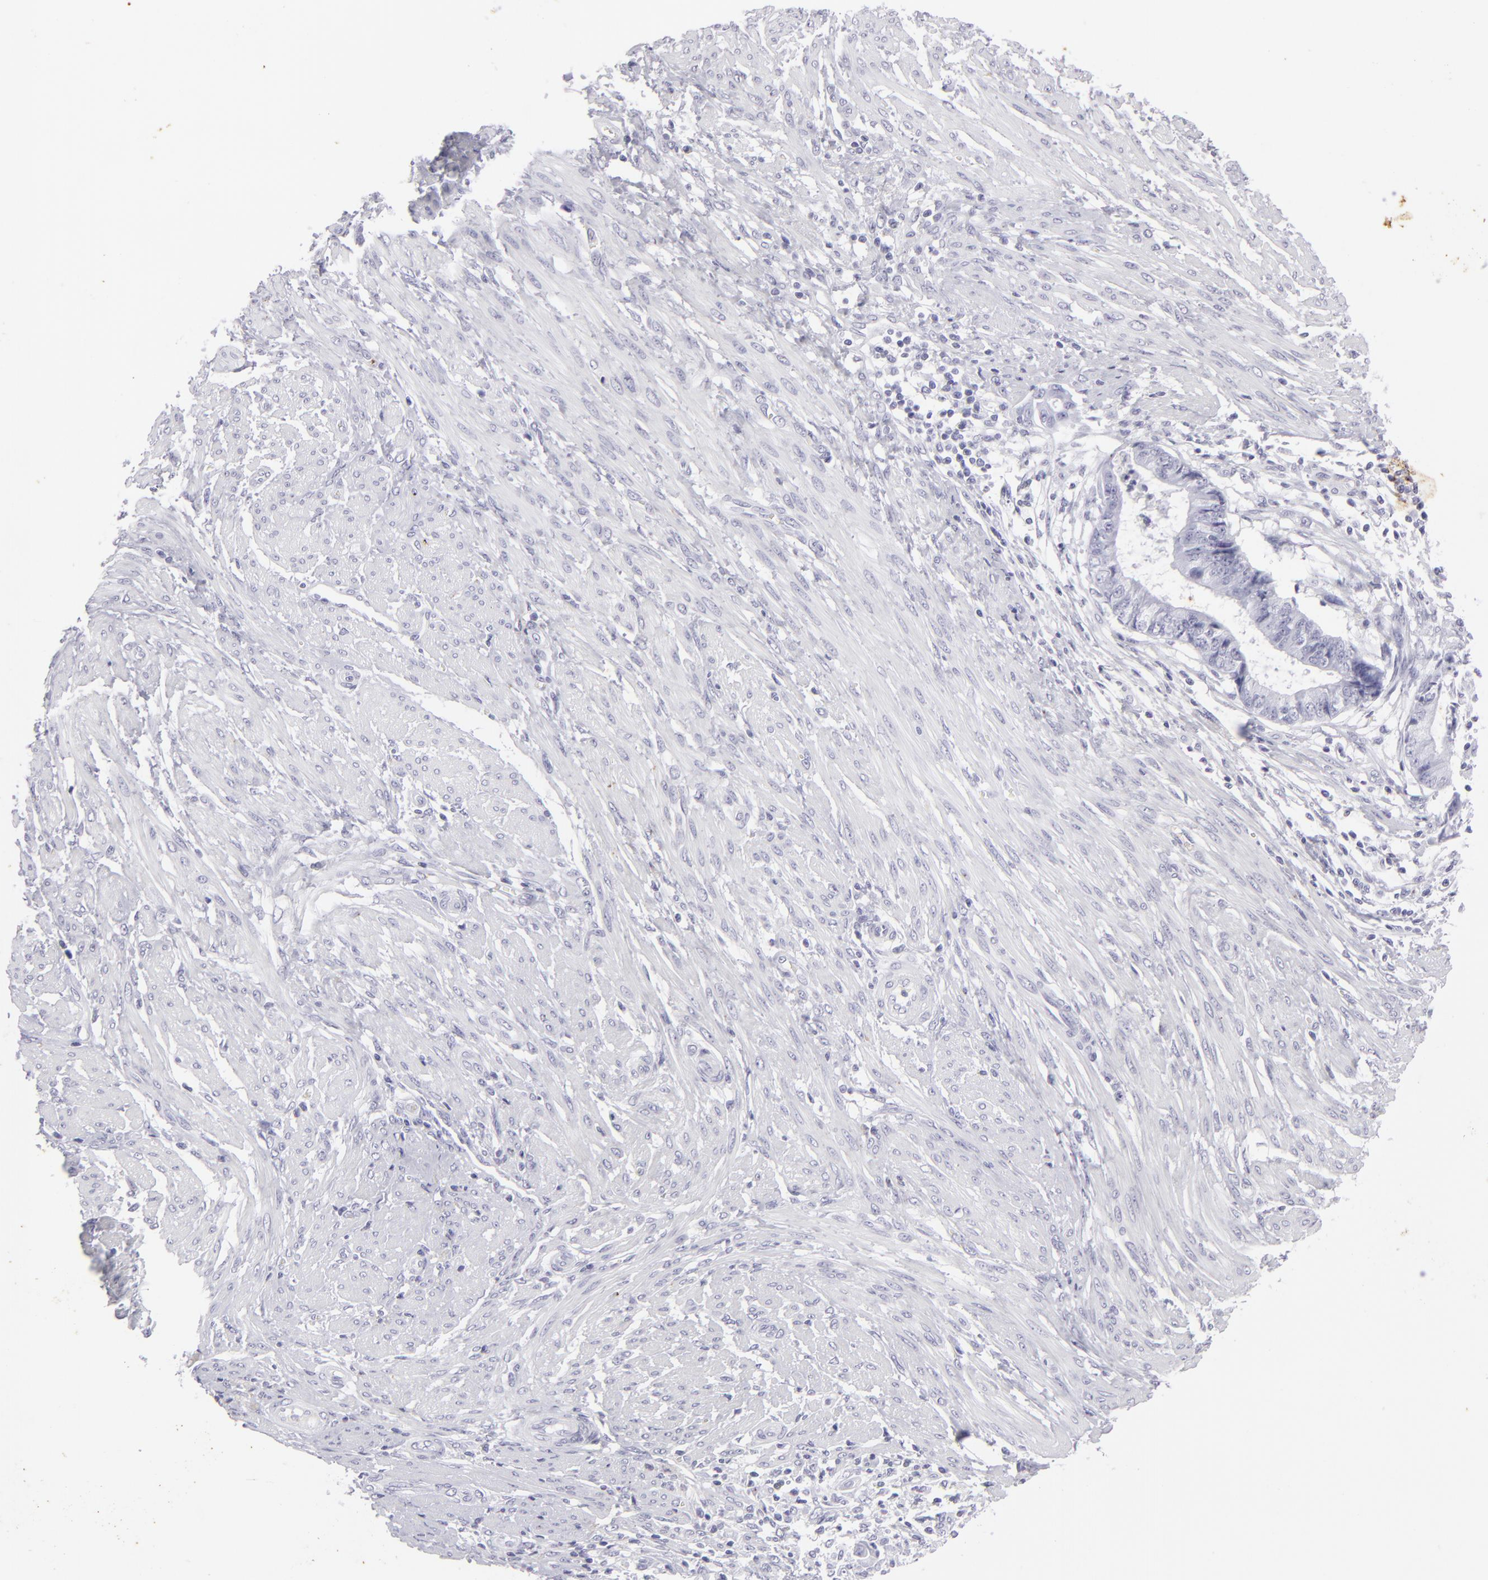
{"staining": {"intensity": "negative", "quantity": "none", "location": "none"}, "tissue": "endometrial cancer", "cell_type": "Tumor cells", "image_type": "cancer", "snomed": [{"axis": "morphology", "description": "Adenocarcinoma, NOS"}, {"axis": "topography", "description": "Endometrium"}], "caption": "The IHC image has no significant expression in tumor cells of endometrial cancer tissue. (Immunohistochemistry (ihc), brightfield microscopy, high magnification).", "gene": "KRT1", "patient": {"sex": "female", "age": 63}}